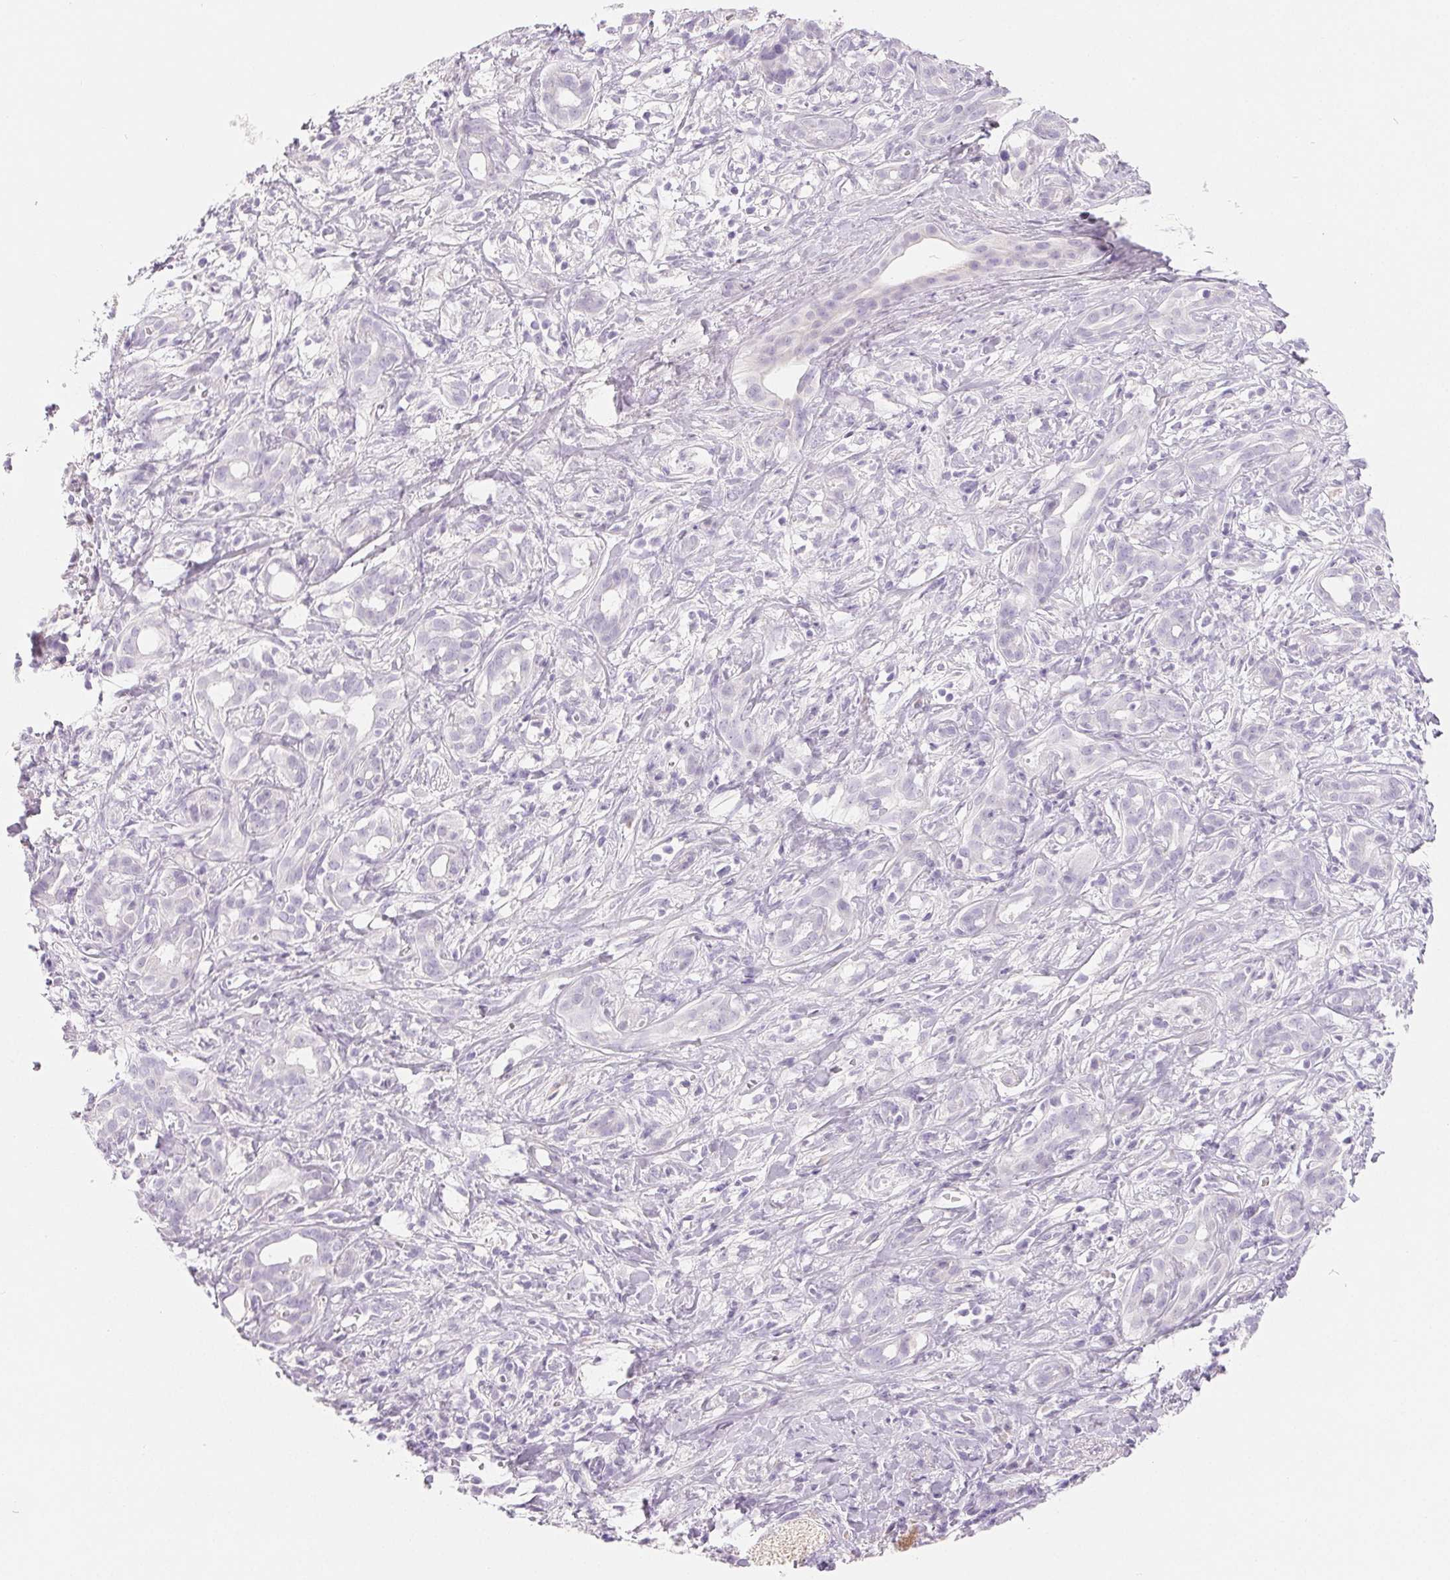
{"staining": {"intensity": "negative", "quantity": "none", "location": "none"}, "tissue": "pancreatic cancer", "cell_type": "Tumor cells", "image_type": "cancer", "snomed": [{"axis": "morphology", "description": "Adenocarcinoma, NOS"}, {"axis": "topography", "description": "Pancreas"}], "caption": "IHC histopathology image of neoplastic tissue: human adenocarcinoma (pancreatic) stained with DAB (3,3'-diaminobenzidine) reveals no significant protein staining in tumor cells.", "gene": "SPACA5B", "patient": {"sex": "male", "age": 61}}